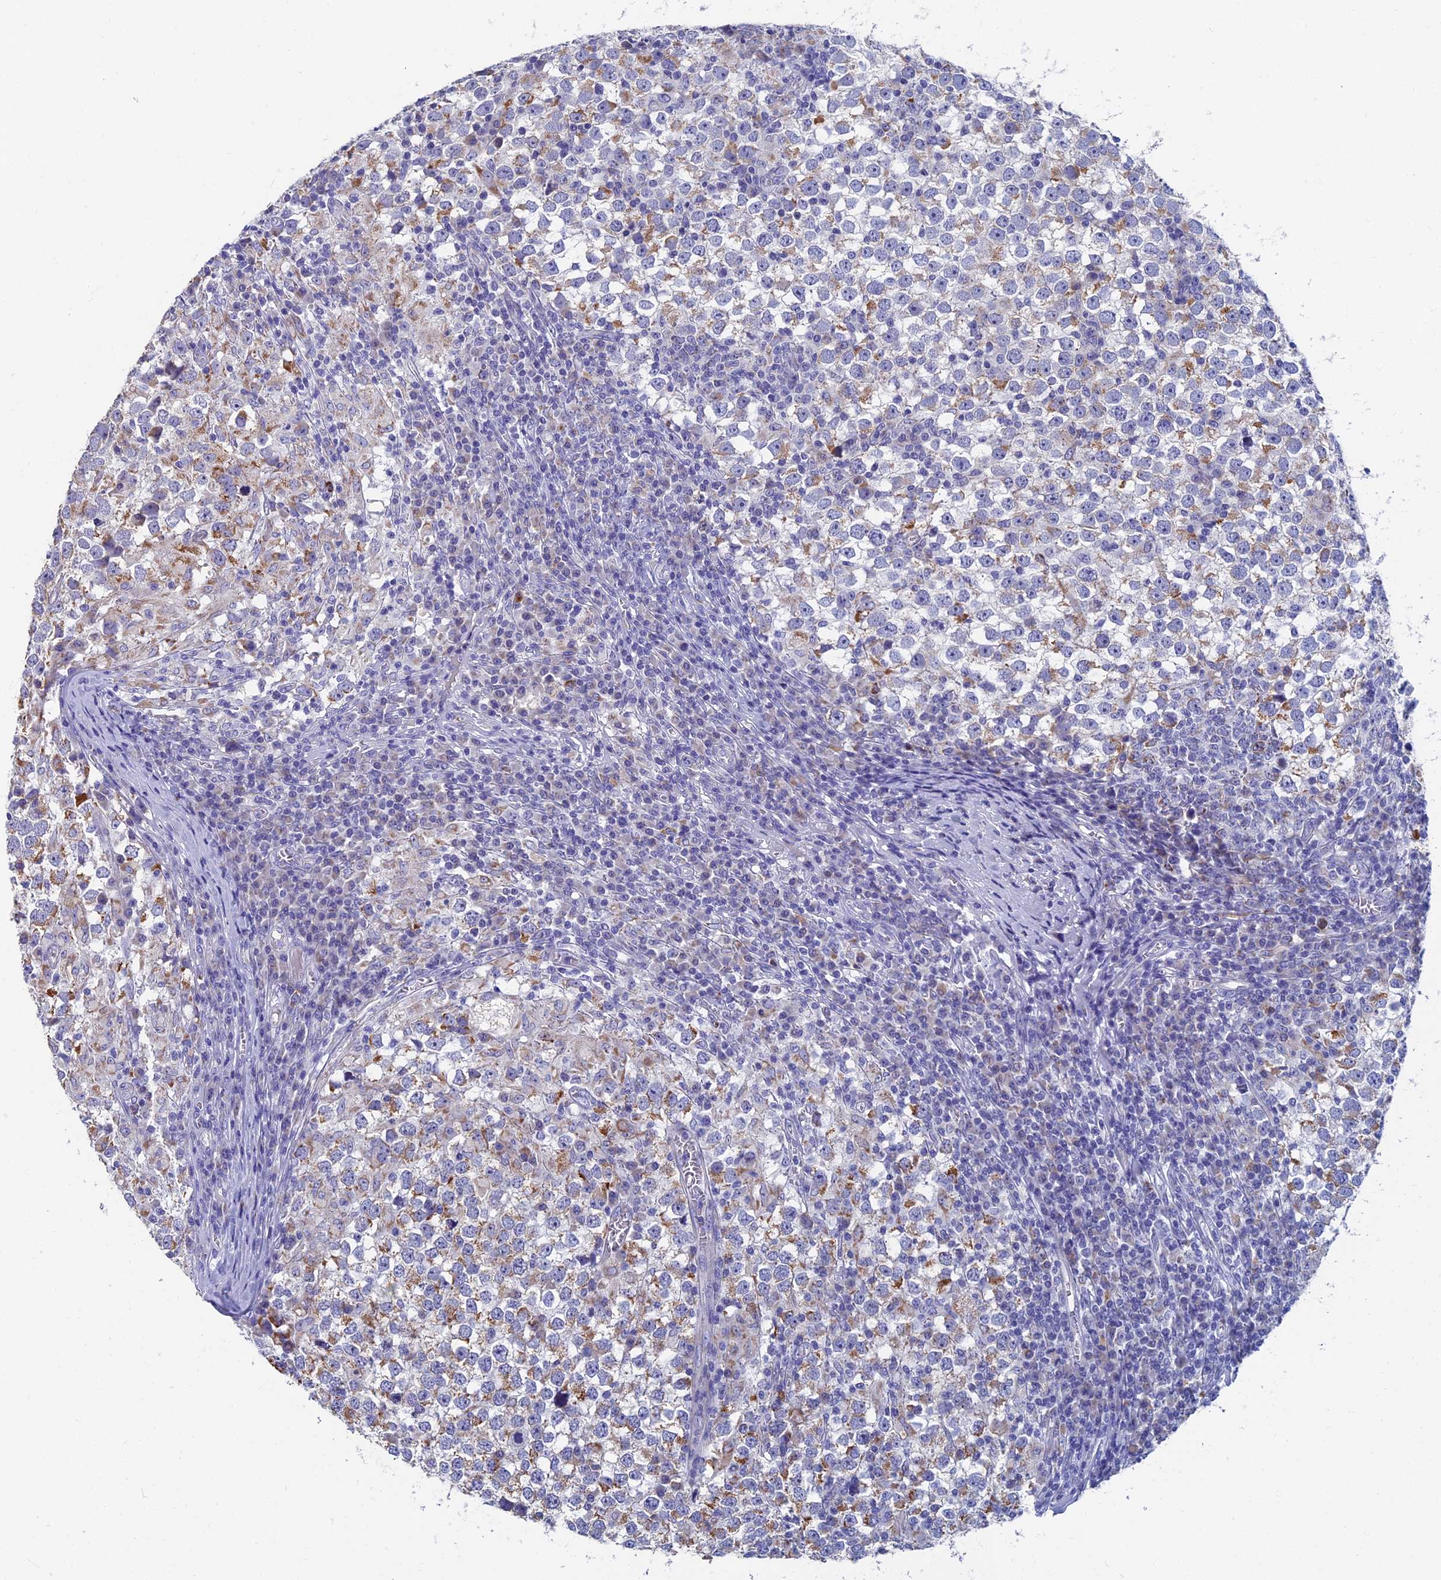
{"staining": {"intensity": "moderate", "quantity": "<25%", "location": "cytoplasmic/membranous"}, "tissue": "testis cancer", "cell_type": "Tumor cells", "image_type": "cancer", "snomed": [{"axis": "morphology", "description": "Seminoma, NOS"}, {"axis": "topography", "description": "Testis"}], "caption": "Human testis seminoma stained for a protein (brown) exhibits moderate cytoplasmic/membranous positive expression in approximately <25% of tumor cells.", "gene": "OAT", "patient": {"sex": "male", "age": 65}}